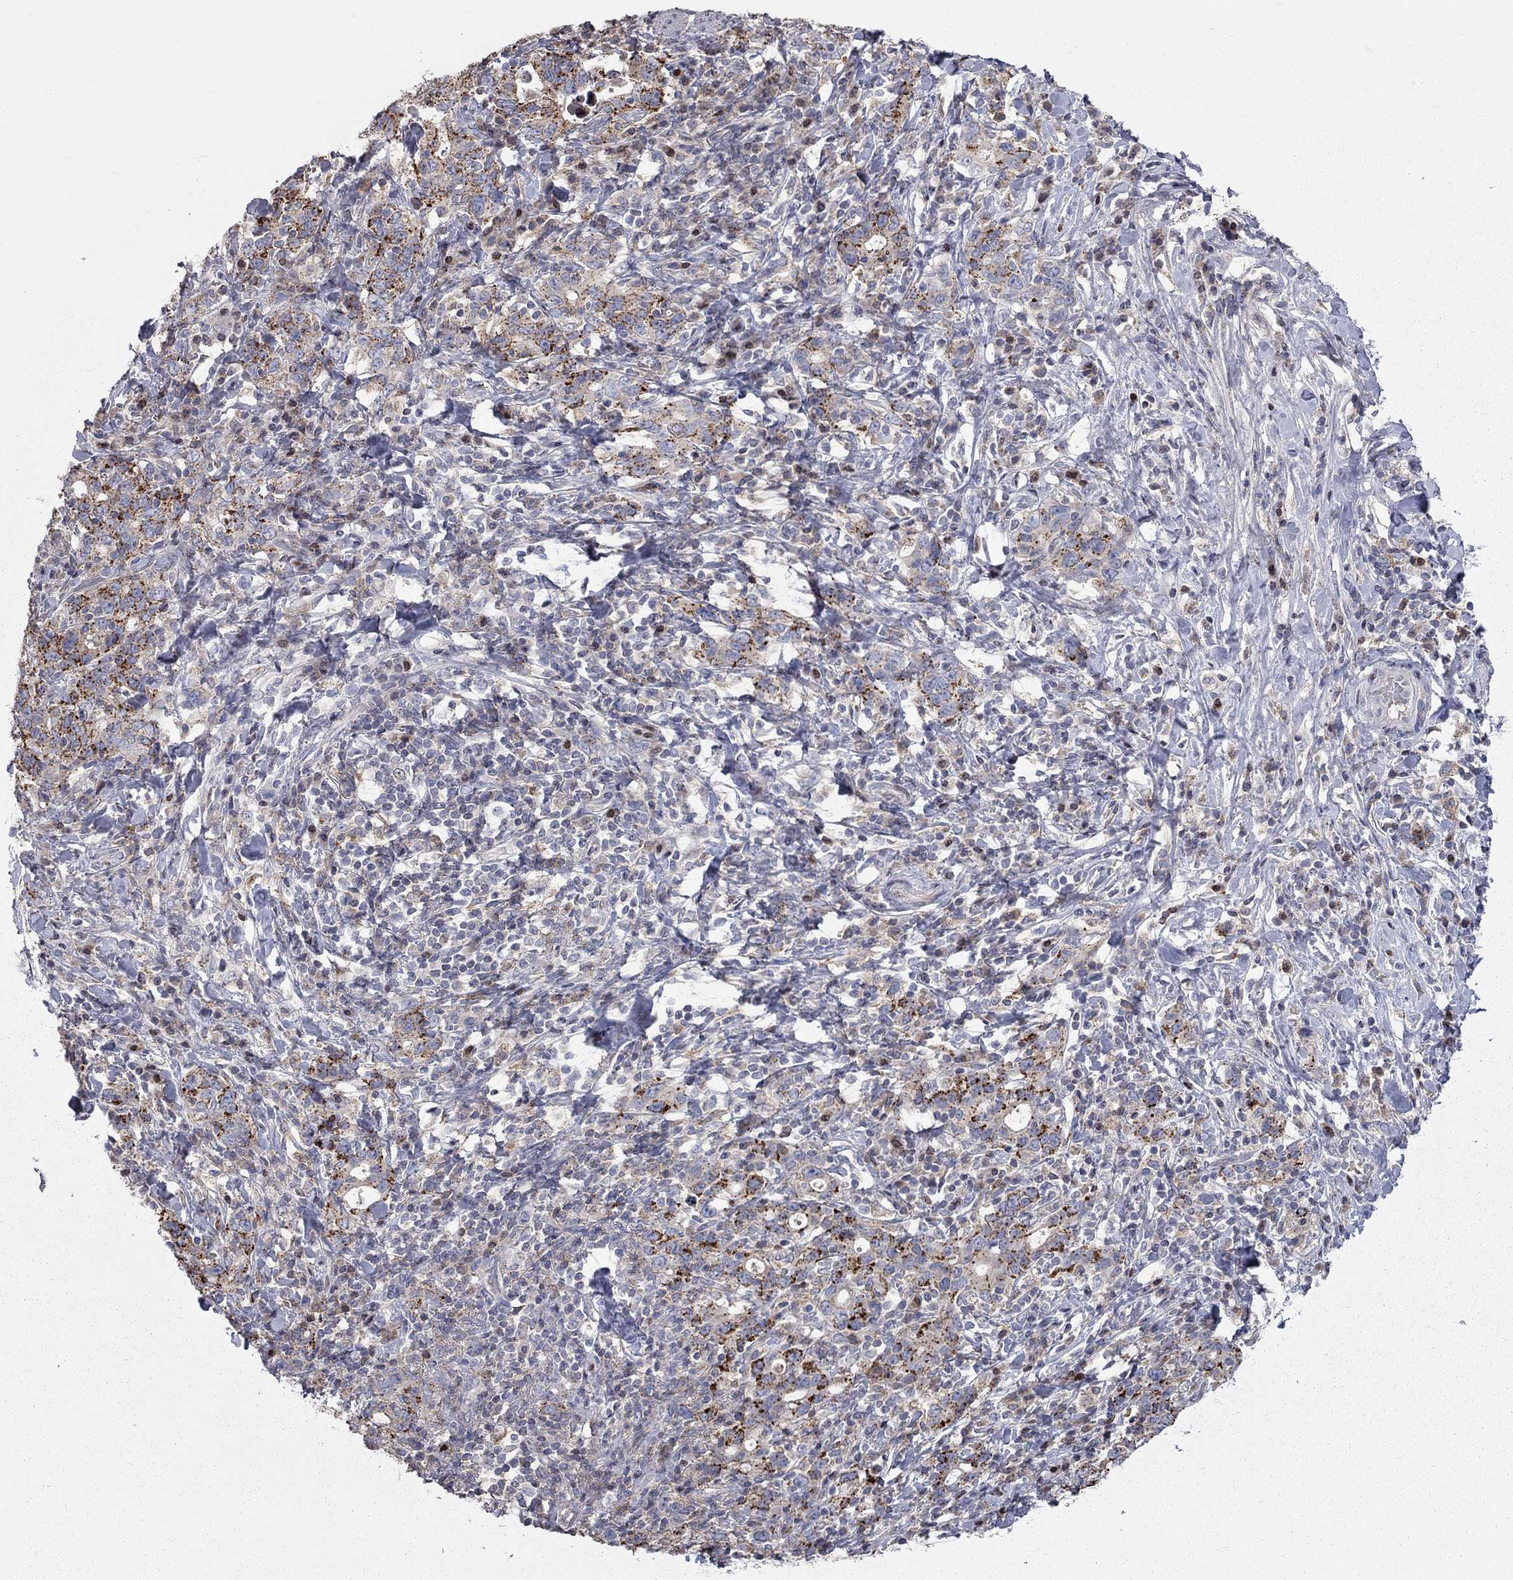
{"staining": {"intensity": "strong", "quantity": "25%-75%", "location": "cytoplasmic/membranous"}, "tissue": "stomach cancer", "cell_type": "Tumor cells", "image_type": "cancer", "snomed": [{"axis": "morphology", "description": "Adenocarcinoma, NOS"}, {"axis": "topography", "description": "Stomach"}], "caption": "A micrograph of human stomach adenocarcinoma stained for a protein exhibits strong cytoplasmic/membranous brown staining in tumor cells.", "gene": "ERN2", "patient": {"sex": "male", "age": 79}}